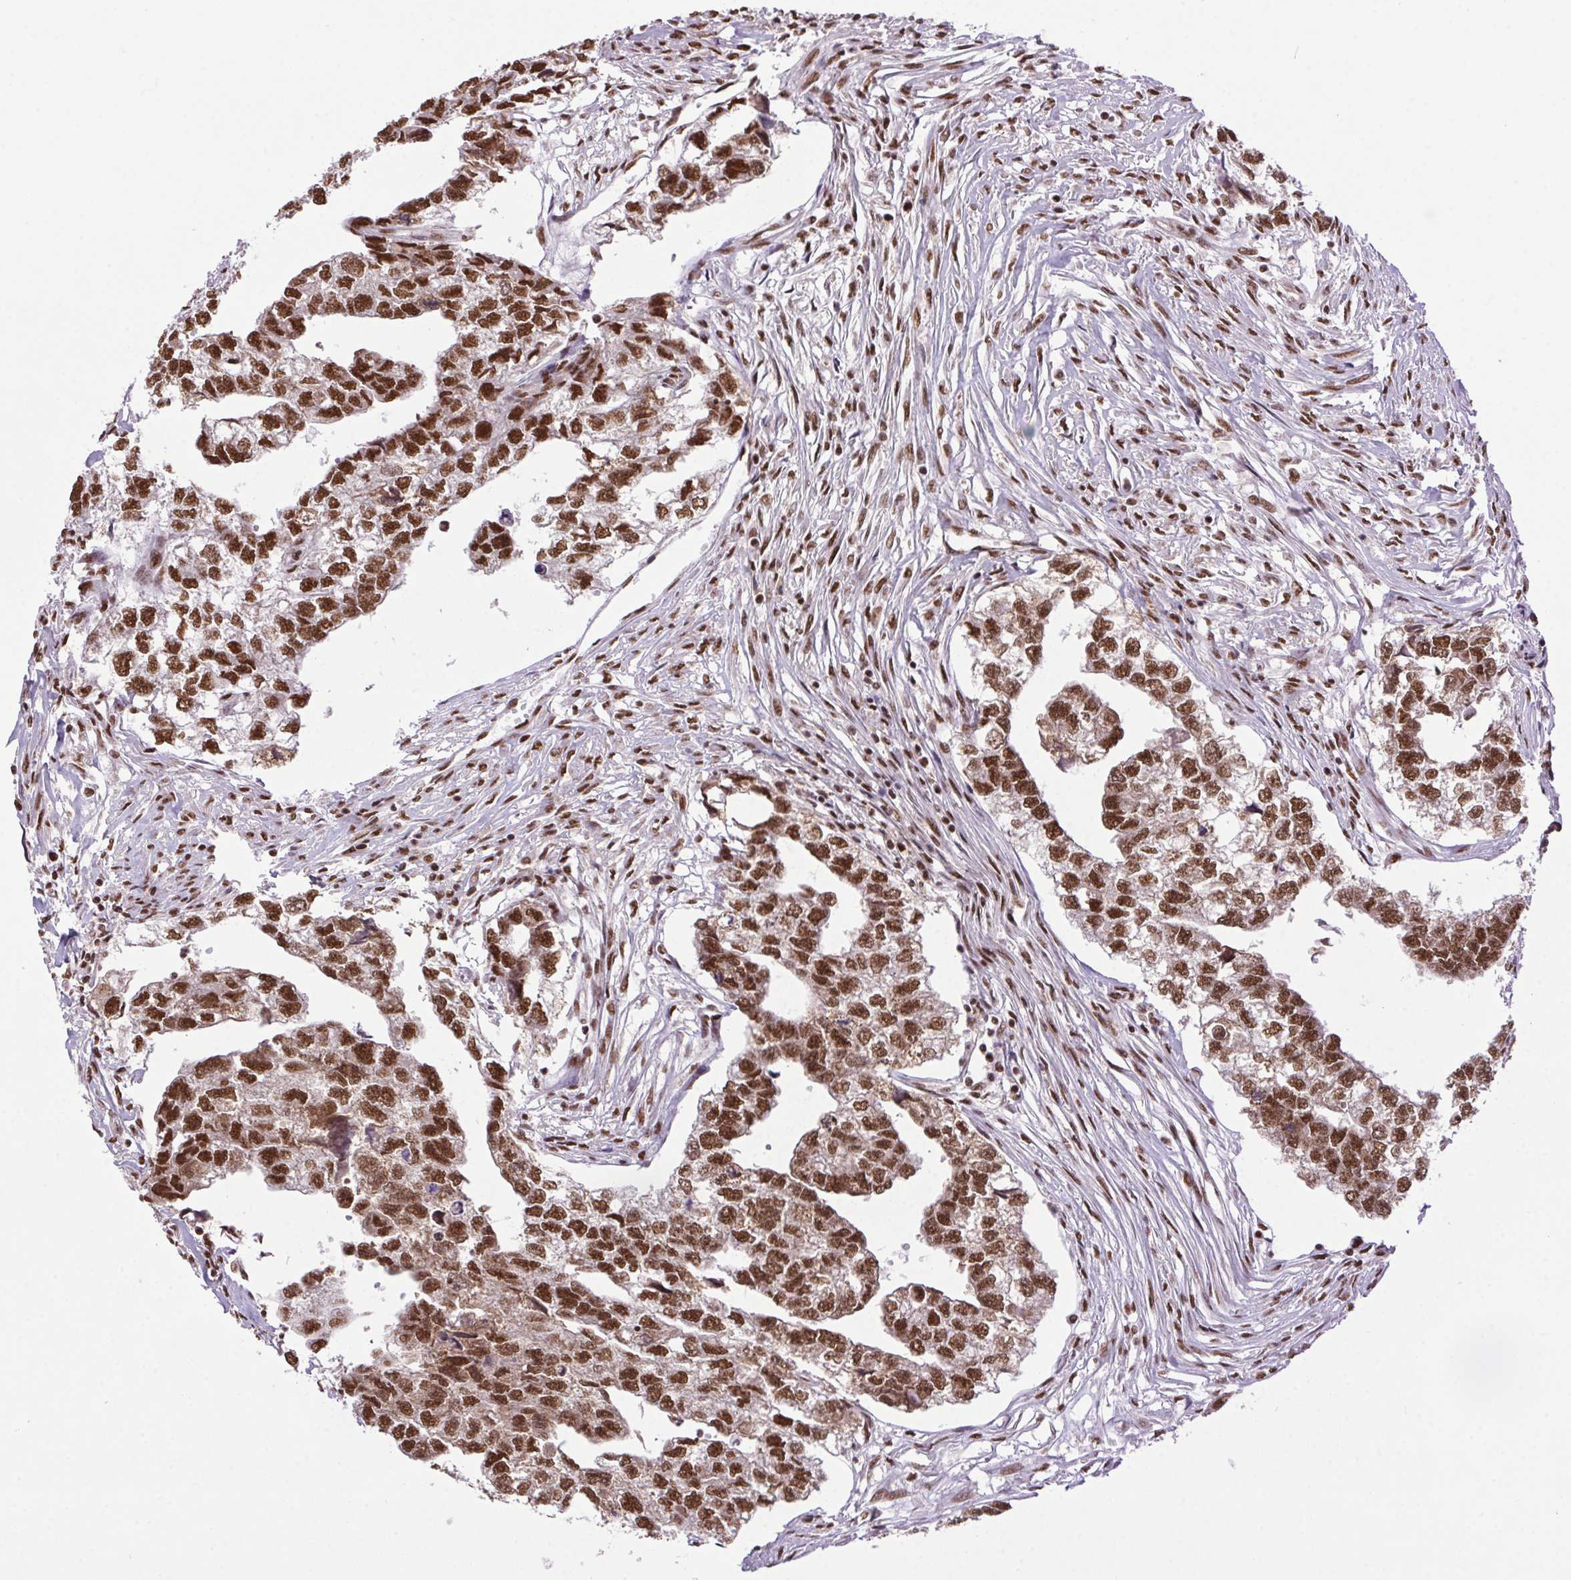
{"staining": {"intensity": "strong", "quantity": ">75%", "location": "nuclear"}, "tissue": "testis cancer", "cell_type": "Tumor cells", "image_type": "cancer", "snomed": [{"axis": "morphology", "description": "Carcinoma, Embryonal, NOS"}, {"axis": "morphology", "description": "Teratoma, malignant, NOS"}, {"axis": "topography", "description": "Testis"}], "caption": "Strong nuclear positivity is seen in about >75% of tumor cells in testis cancer.", "gene": "ZNF207", "patient": {"sex": "male", "age": 44}}